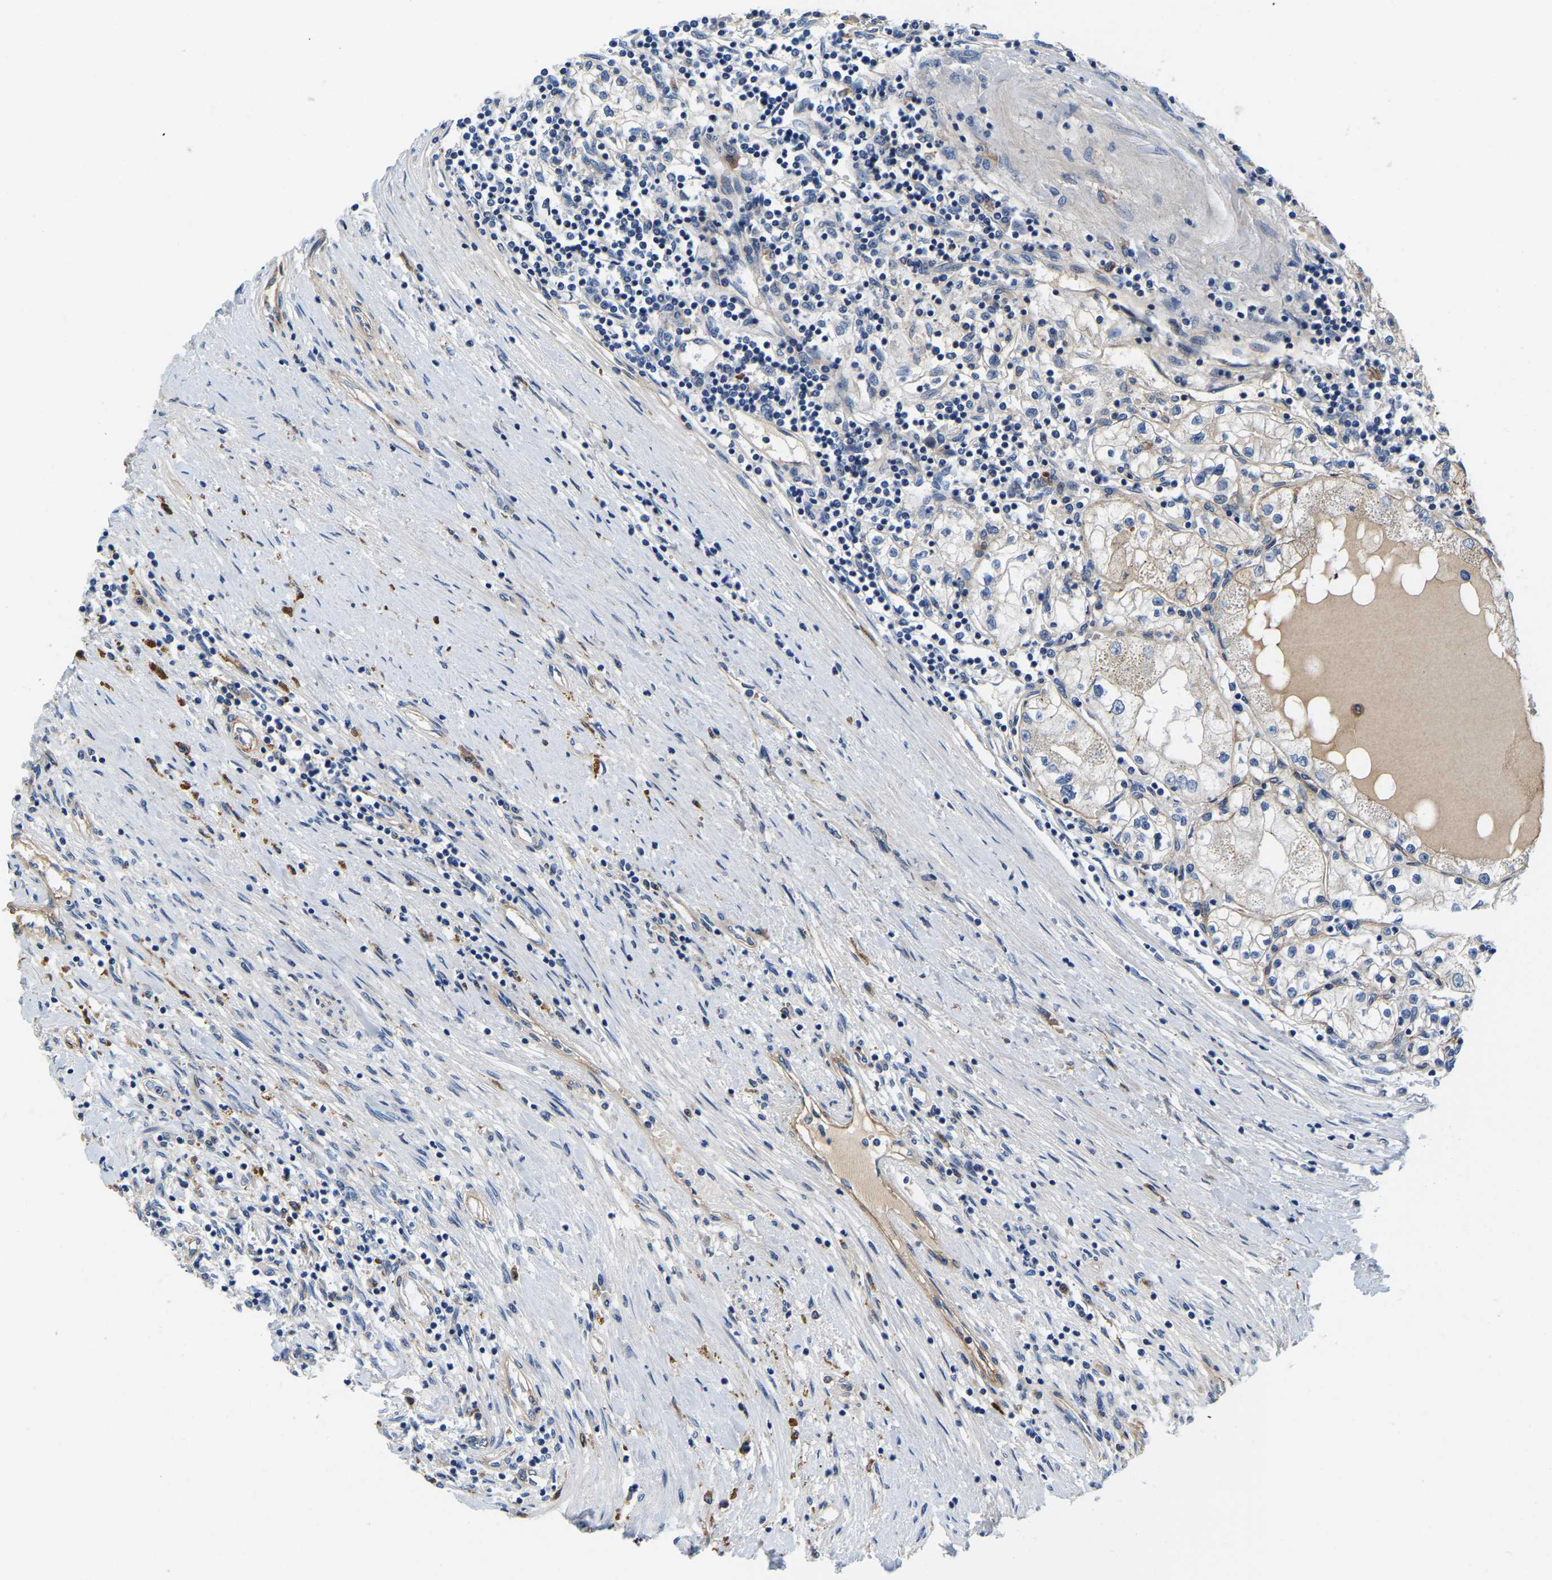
{"staining": {"intensity": "negative", "quantity": "none", "location": "none"}, "tissue": "renal cancer", "cell_type": "Tumor cells", "image_type": "cancer", "snomed": [{"axis": "morphology", "description": "Adenocarcinoma, NOS"}, {"axis": "topography", "description": "Kidney"}], "caption": "There is no significant staining in tumor cells of renal cancer (adenocarcinoma).", "gene": "LIAS", "patient": {"sex": "male", "age": 68}}